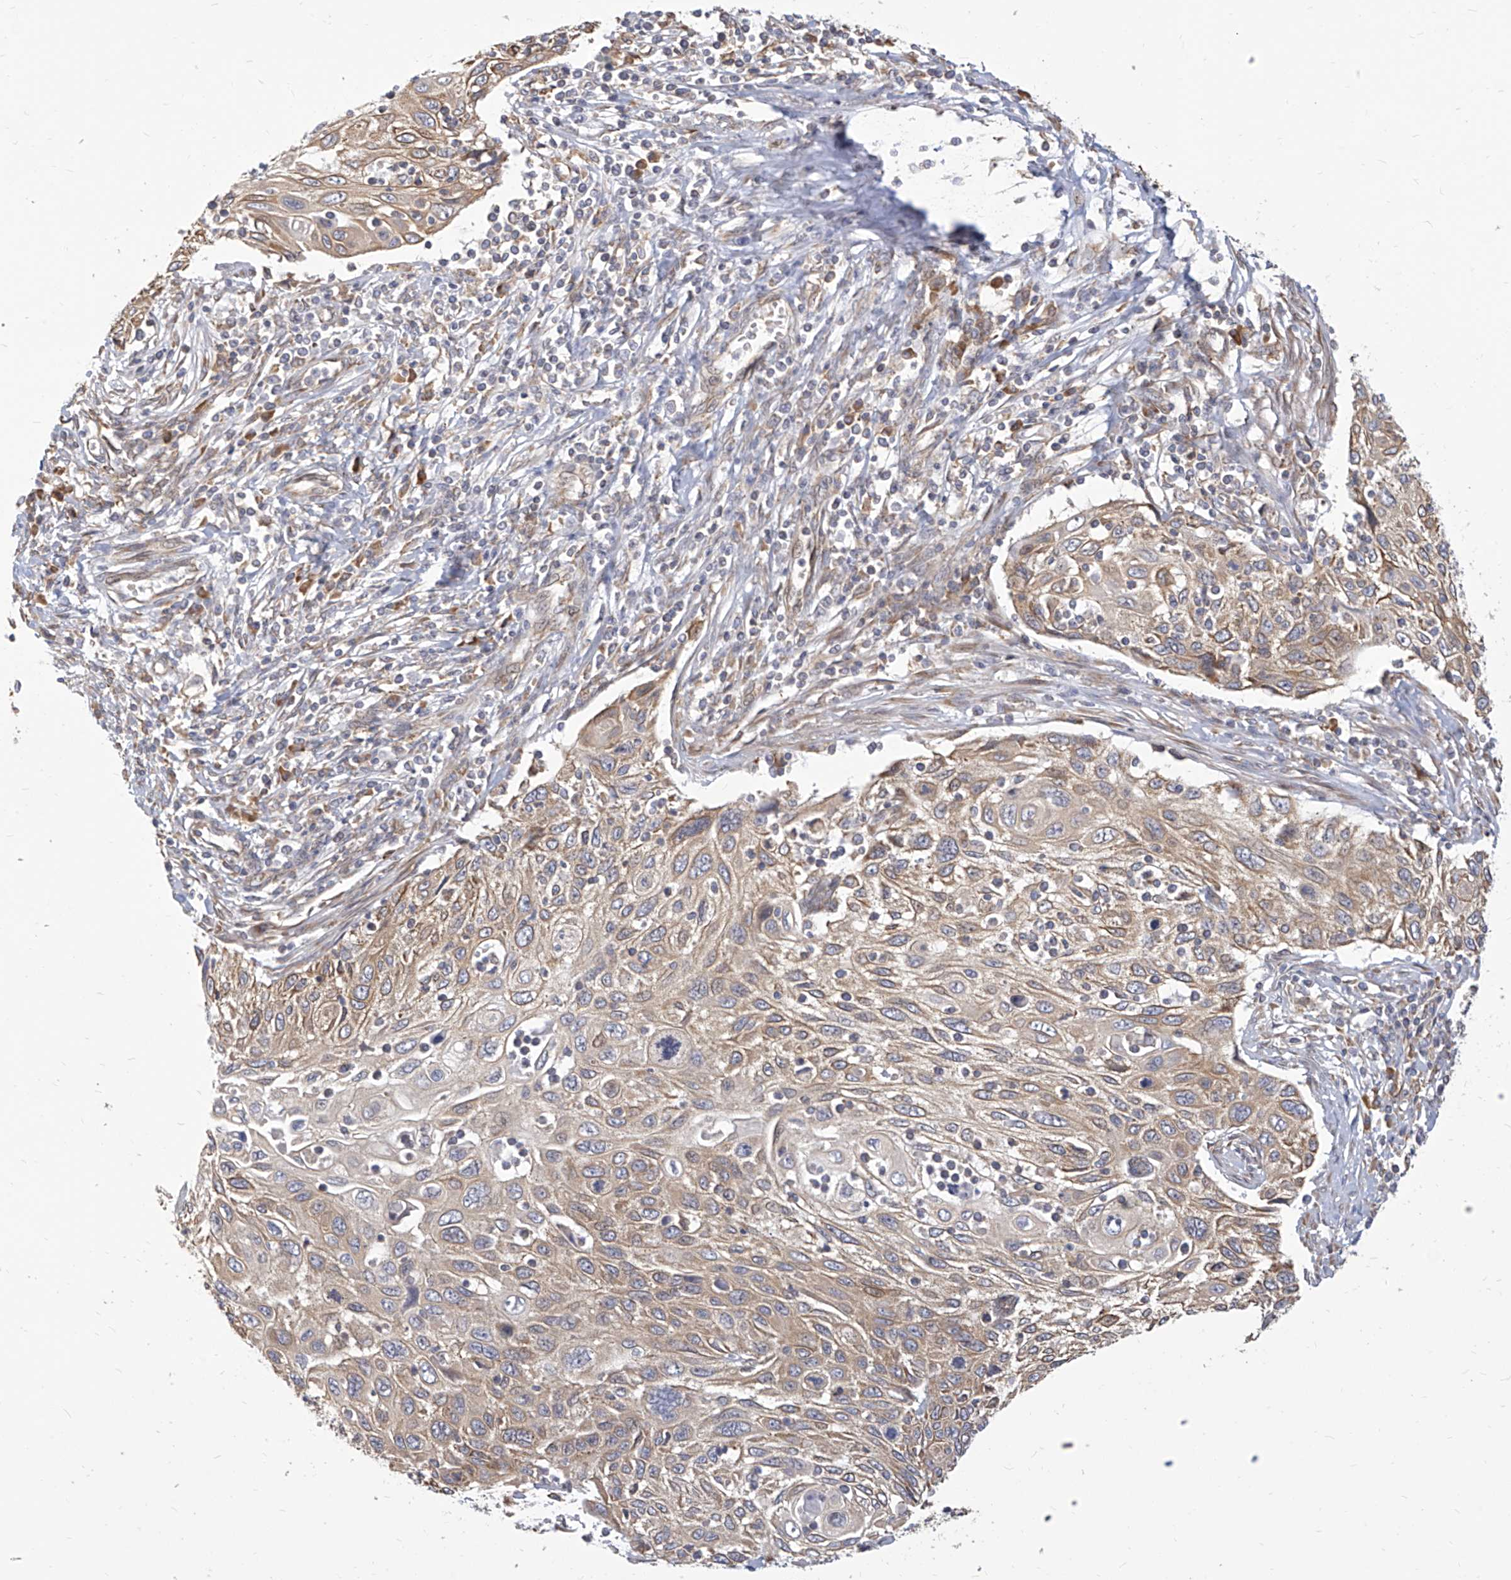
{"staining": {"intensity": "moderate", "quantity": ">75%", "location": "cytoplasmic/membranous"}, "tissue": "cervical cancer", "cell_type": "Tumor cells", "image_type": "cancer", "snomed": [{"axis": "morphology", "description": "Squamous cell carcinoma, NOS"}, {"axis": "topography", "description": "Cervix"}], "caption": "Cervical cancer (squamous cell carcinoma) was stained to show a protein in brown. There is medium levels of moderate cytoplasmic/membranous positivity in about >75% of tumor cells.", "gene": "FAM83B", "patient": {"sex": "female", "age": 70}}